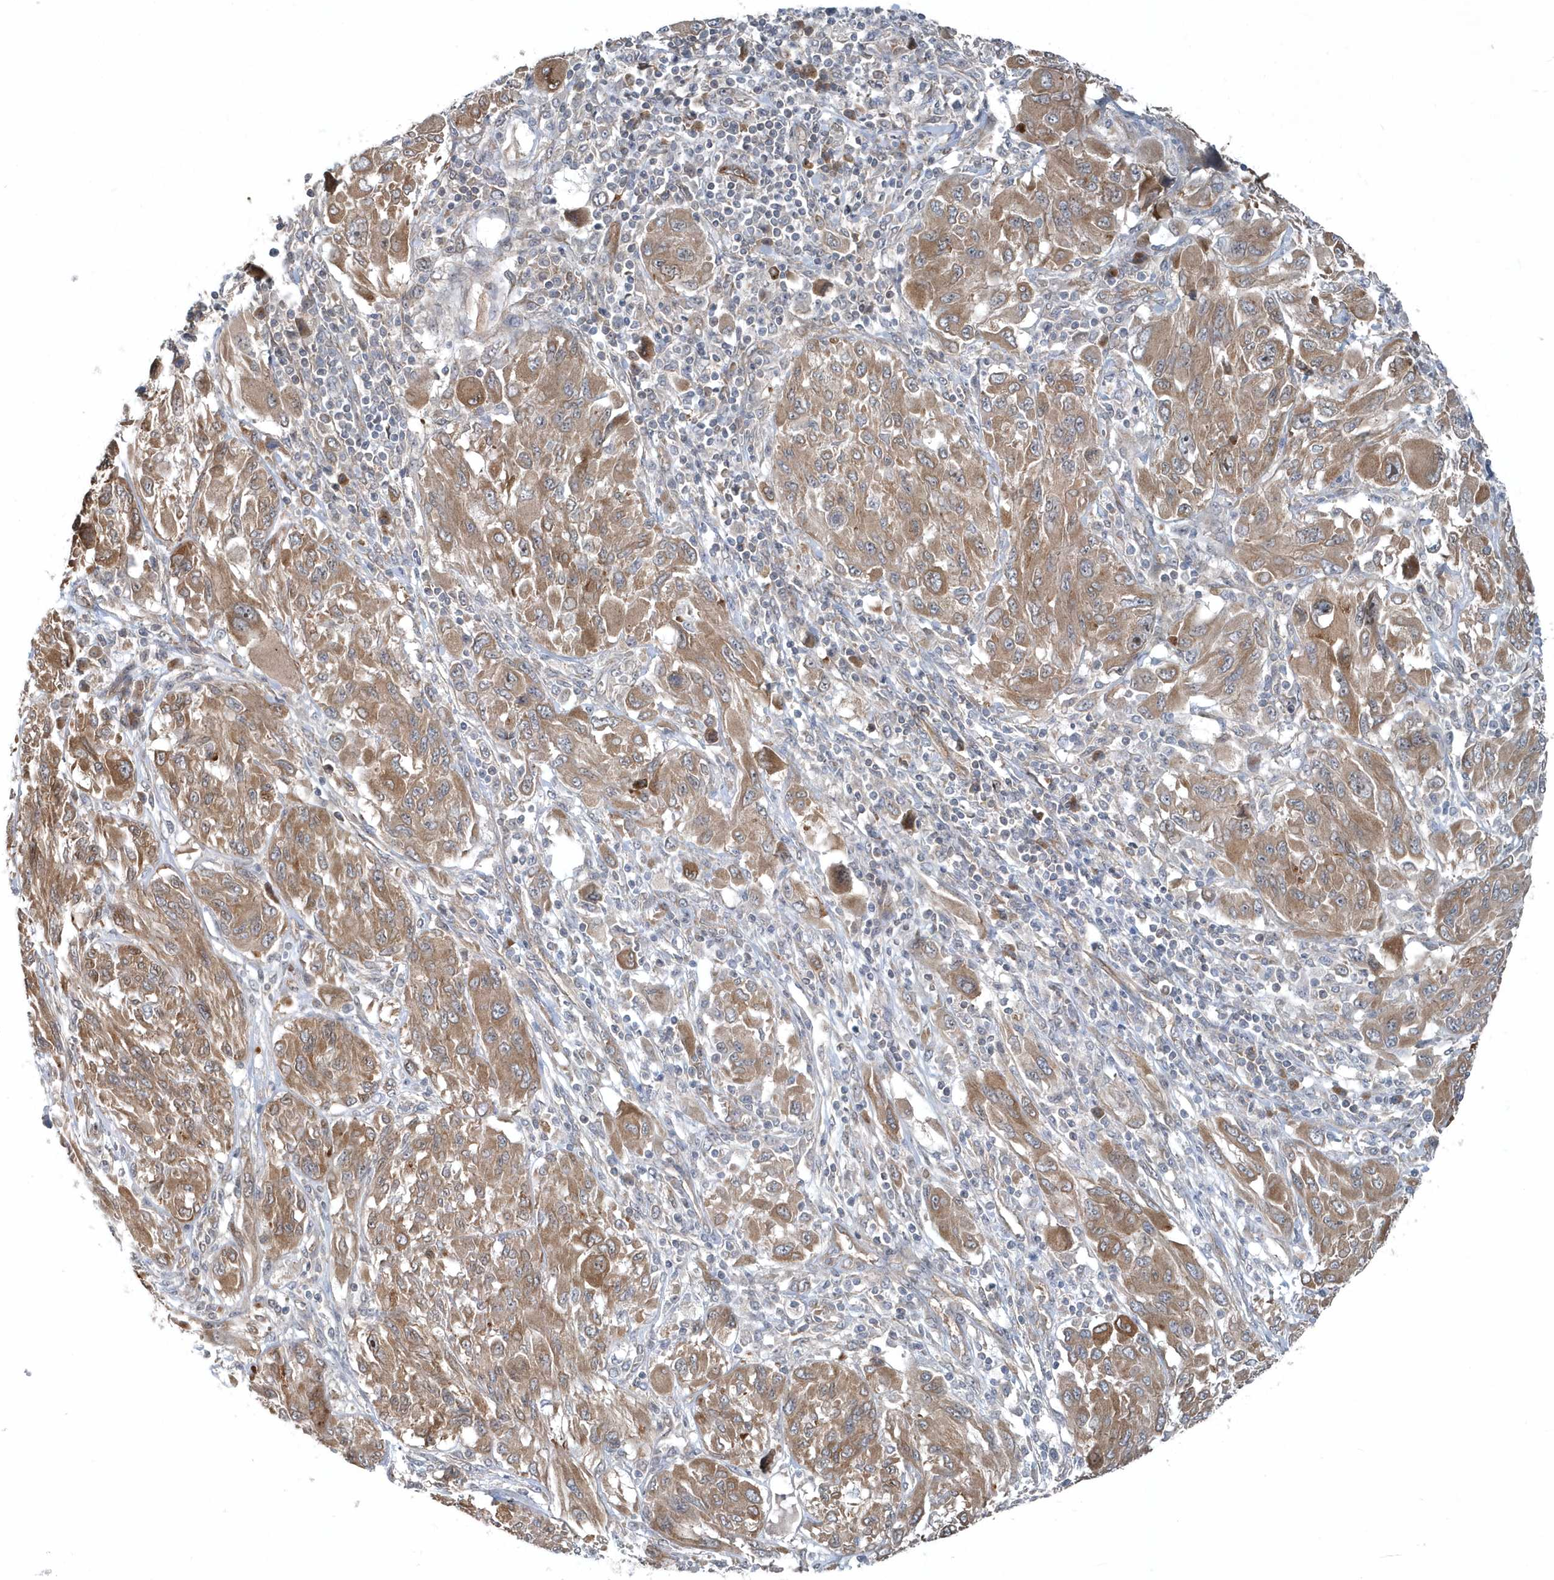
{"staining": {"intensity": "moderate", "quantity": ">75%", "location": "cytoplasmic/membranous"}, "tissue": "melanoma", "cell_type": "Tumor cells", "image_type": "cancer", "snomed": [{"axis": "morphology", "description": "Malignant melanoma, NOS"}, {"axis": "topography", "description": "Skin"}], "caption": "Protein staining of melanoma tissue shows moderate cytoplasmic/membranous staining in about >75% of tumor cells.", "gene": "MCC", "patient": {"sex": "female", "age": 91}}